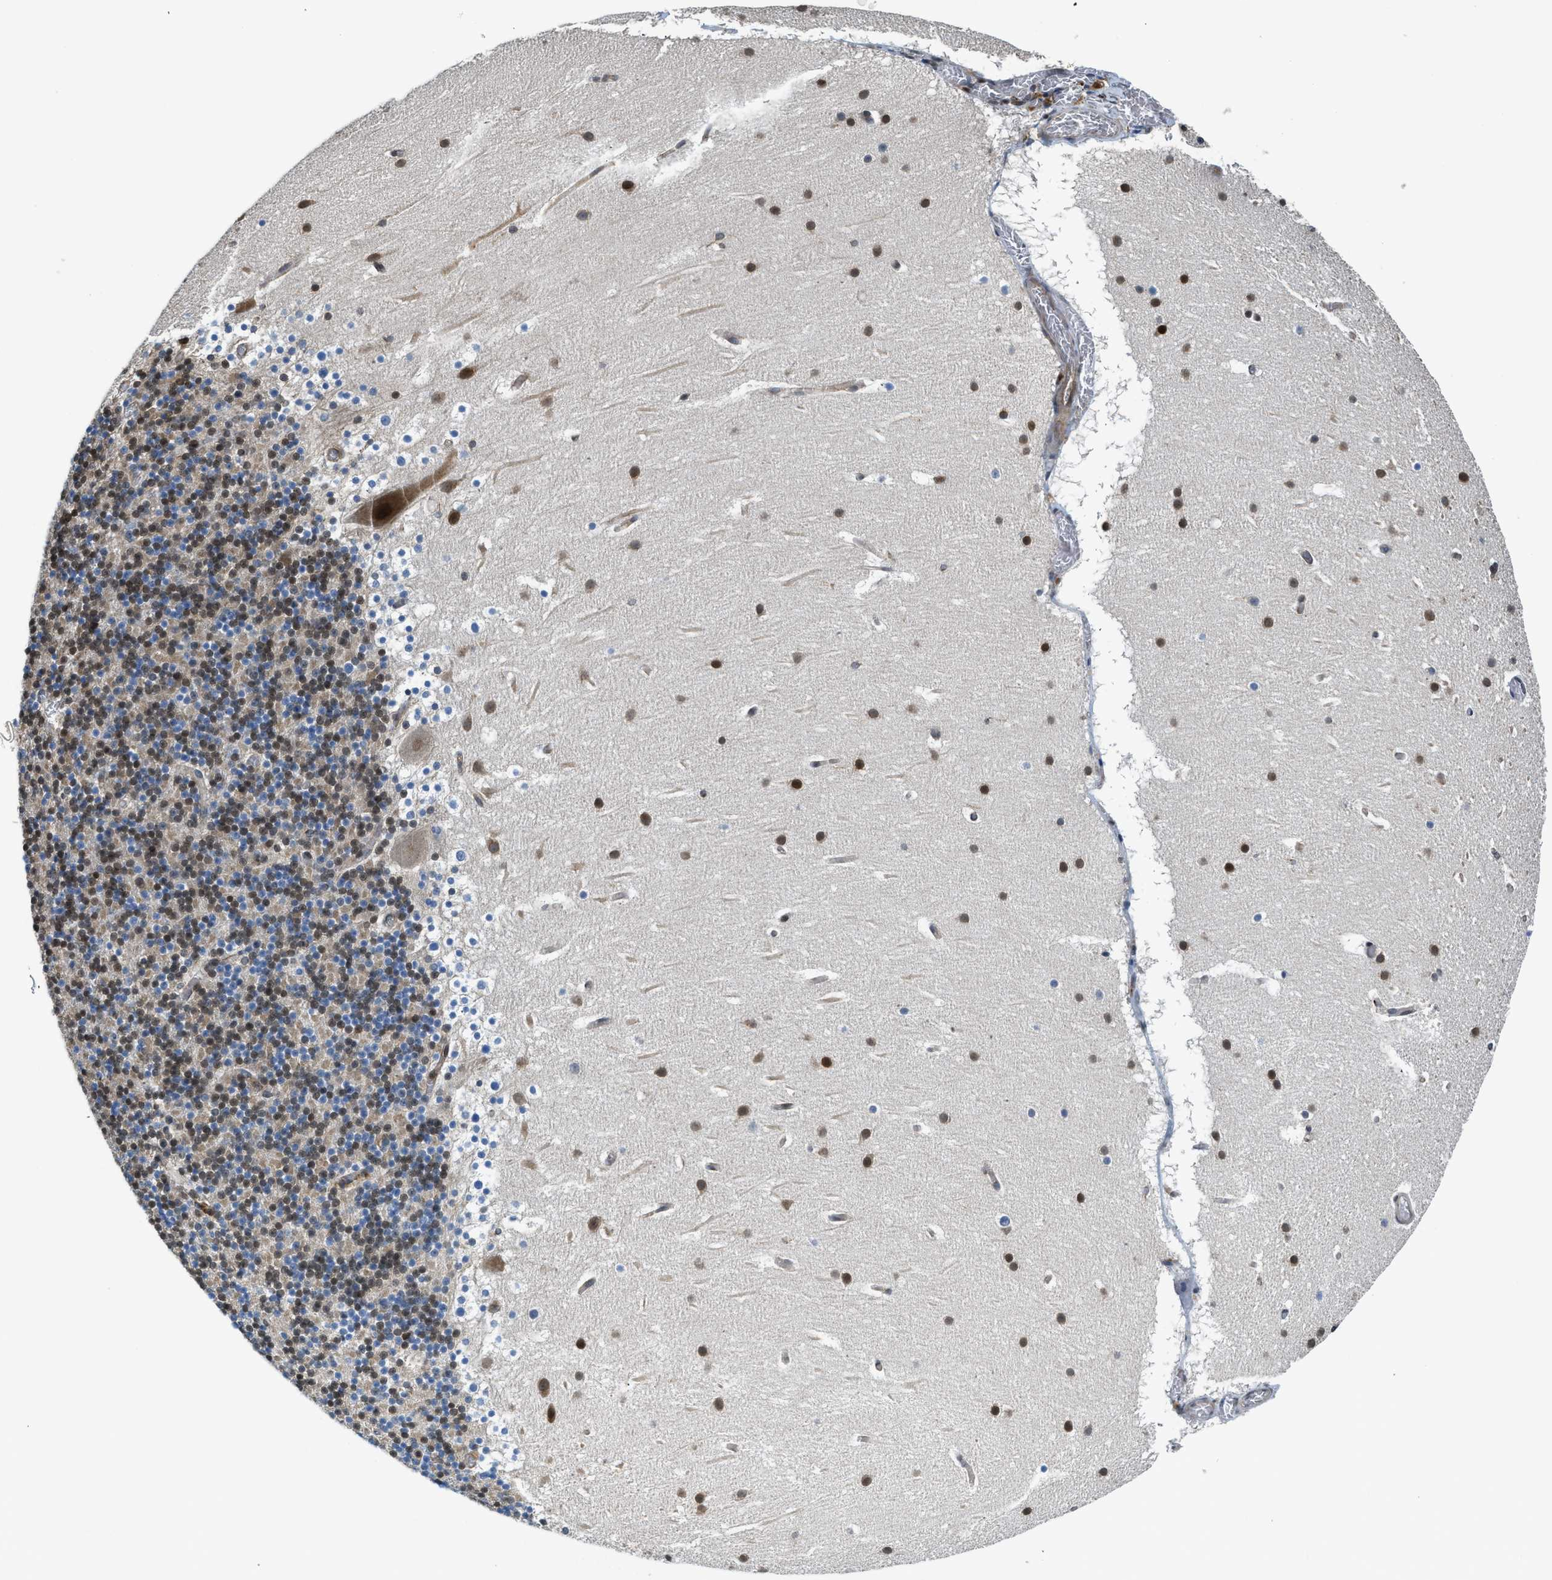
{"staining": {"intensity": "moderate", "quantity": "25%-75%", "location": "cytoplasmic/membranous,nuclear"}, "tissue": "cerebellum", "cell_type": "Cells in granular layer", "image_type": "normal", "snomed": [{"axis": "morphology", "description": "Normal tissue, NOS"}, {"axis": "topography", "description": "Cerebellum"}], "caption": "Protein staining of normal cerebellum exhibits moderate cytoplasmic/membranous,nuclear positivity in approximately 25%-75% of cells in granular layer. Using DAB (3,3'-diaminobenzidine) (brown) and hematoxylin (blue) stains, captured at high magnification using brightfield microscopy.", "gene": "RETREG3", "patient": {"sex": "male", "age": 45}}